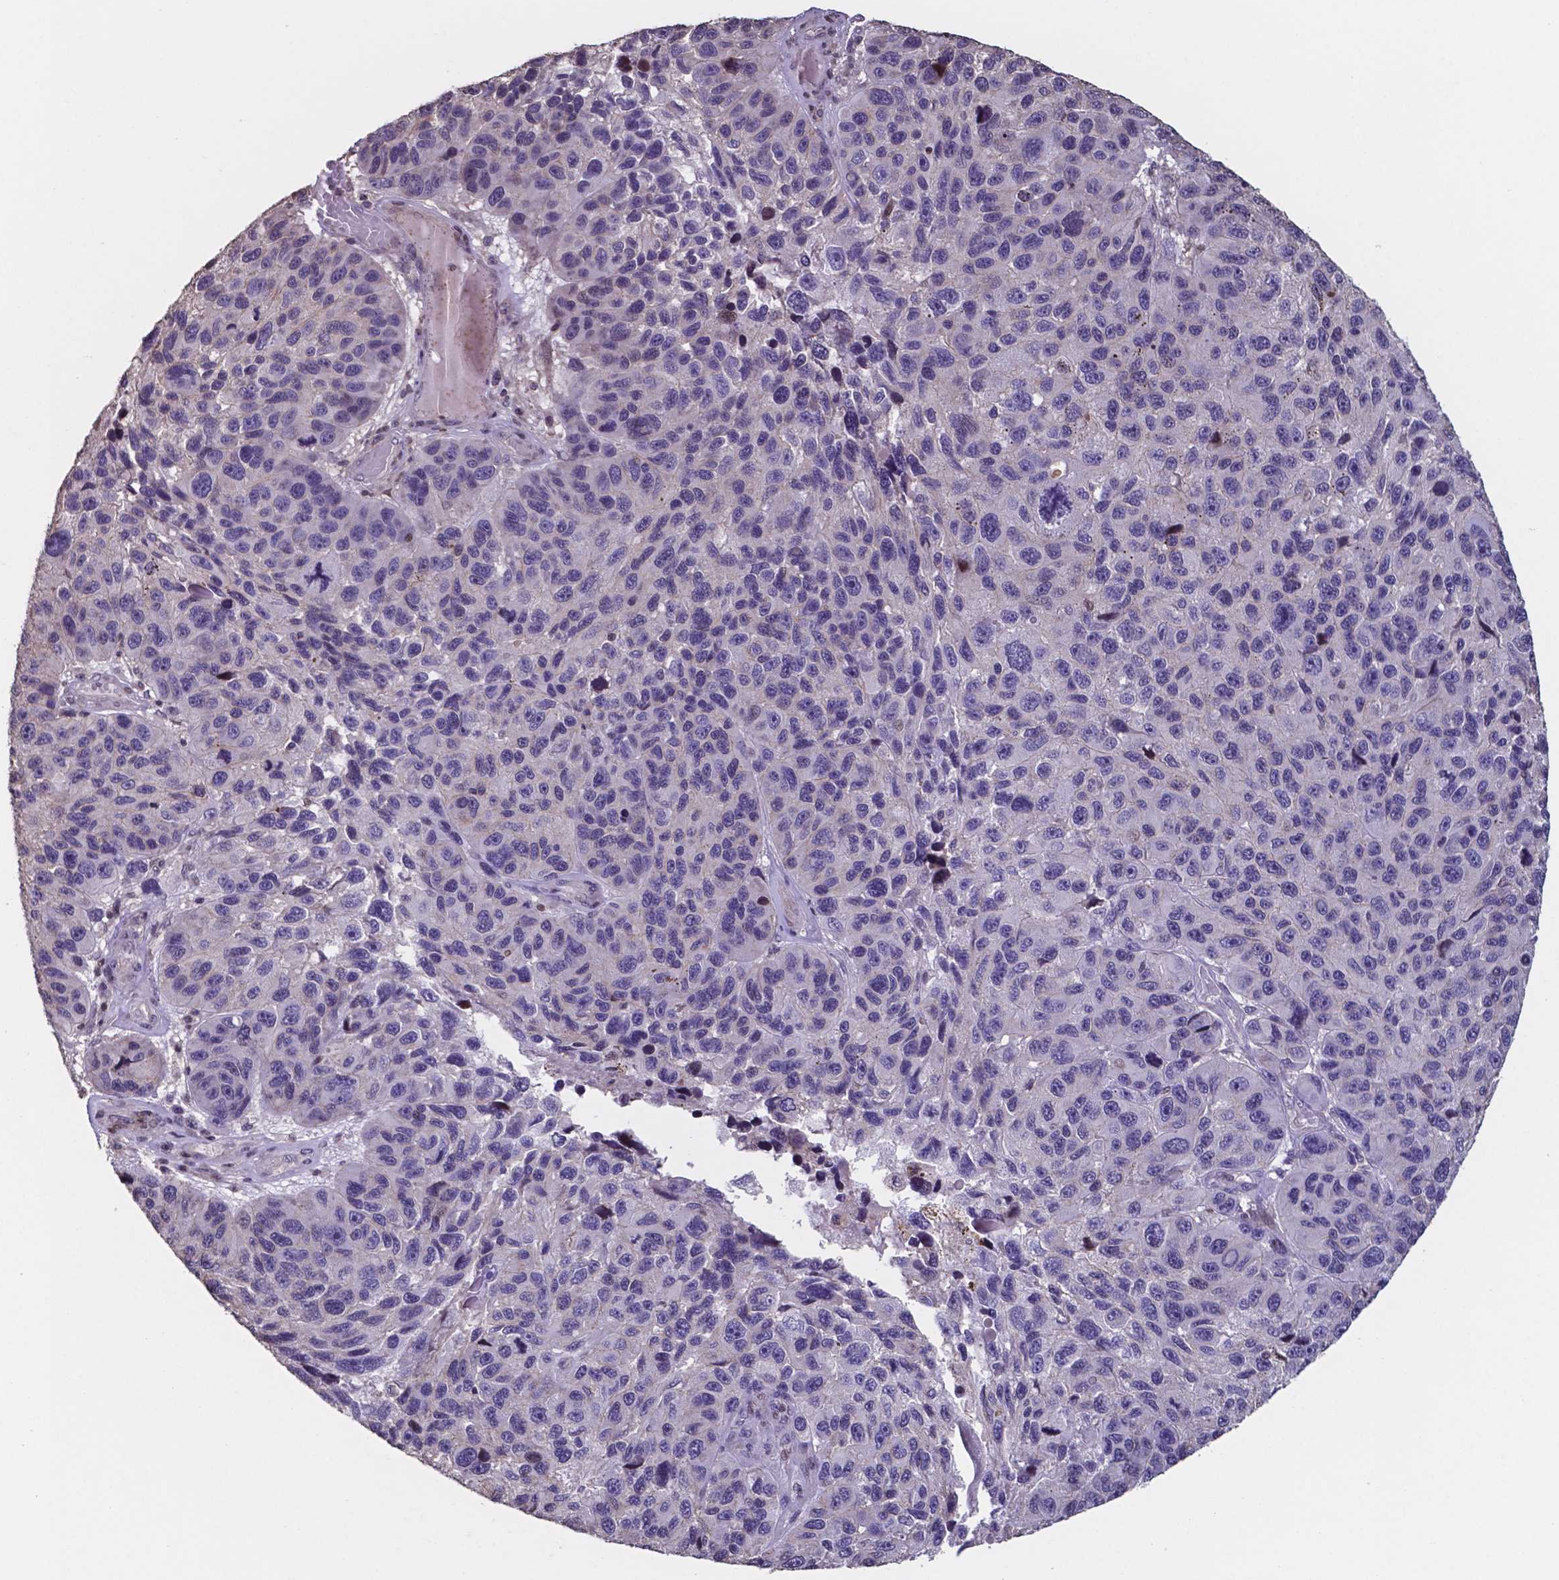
{"staining": {"intensity": "negative", "quantity": "none", "location": "none"}, "tissue": "melanoma", "cell_type": "Tumor cells", "image_type": "cancer", "snomed": [{"axis": "morphology", "description": "Malignant melanoma, NOS"}, {"axis": "topography", "description": "Skin"}], "caption": "This is a photomicrograph of immunohistochemistry (IHC) staining of melanoma, which shows no positivity in tumor cells.", "gene": "MLC1", "patient": {"sex": "male", "age": 53}}